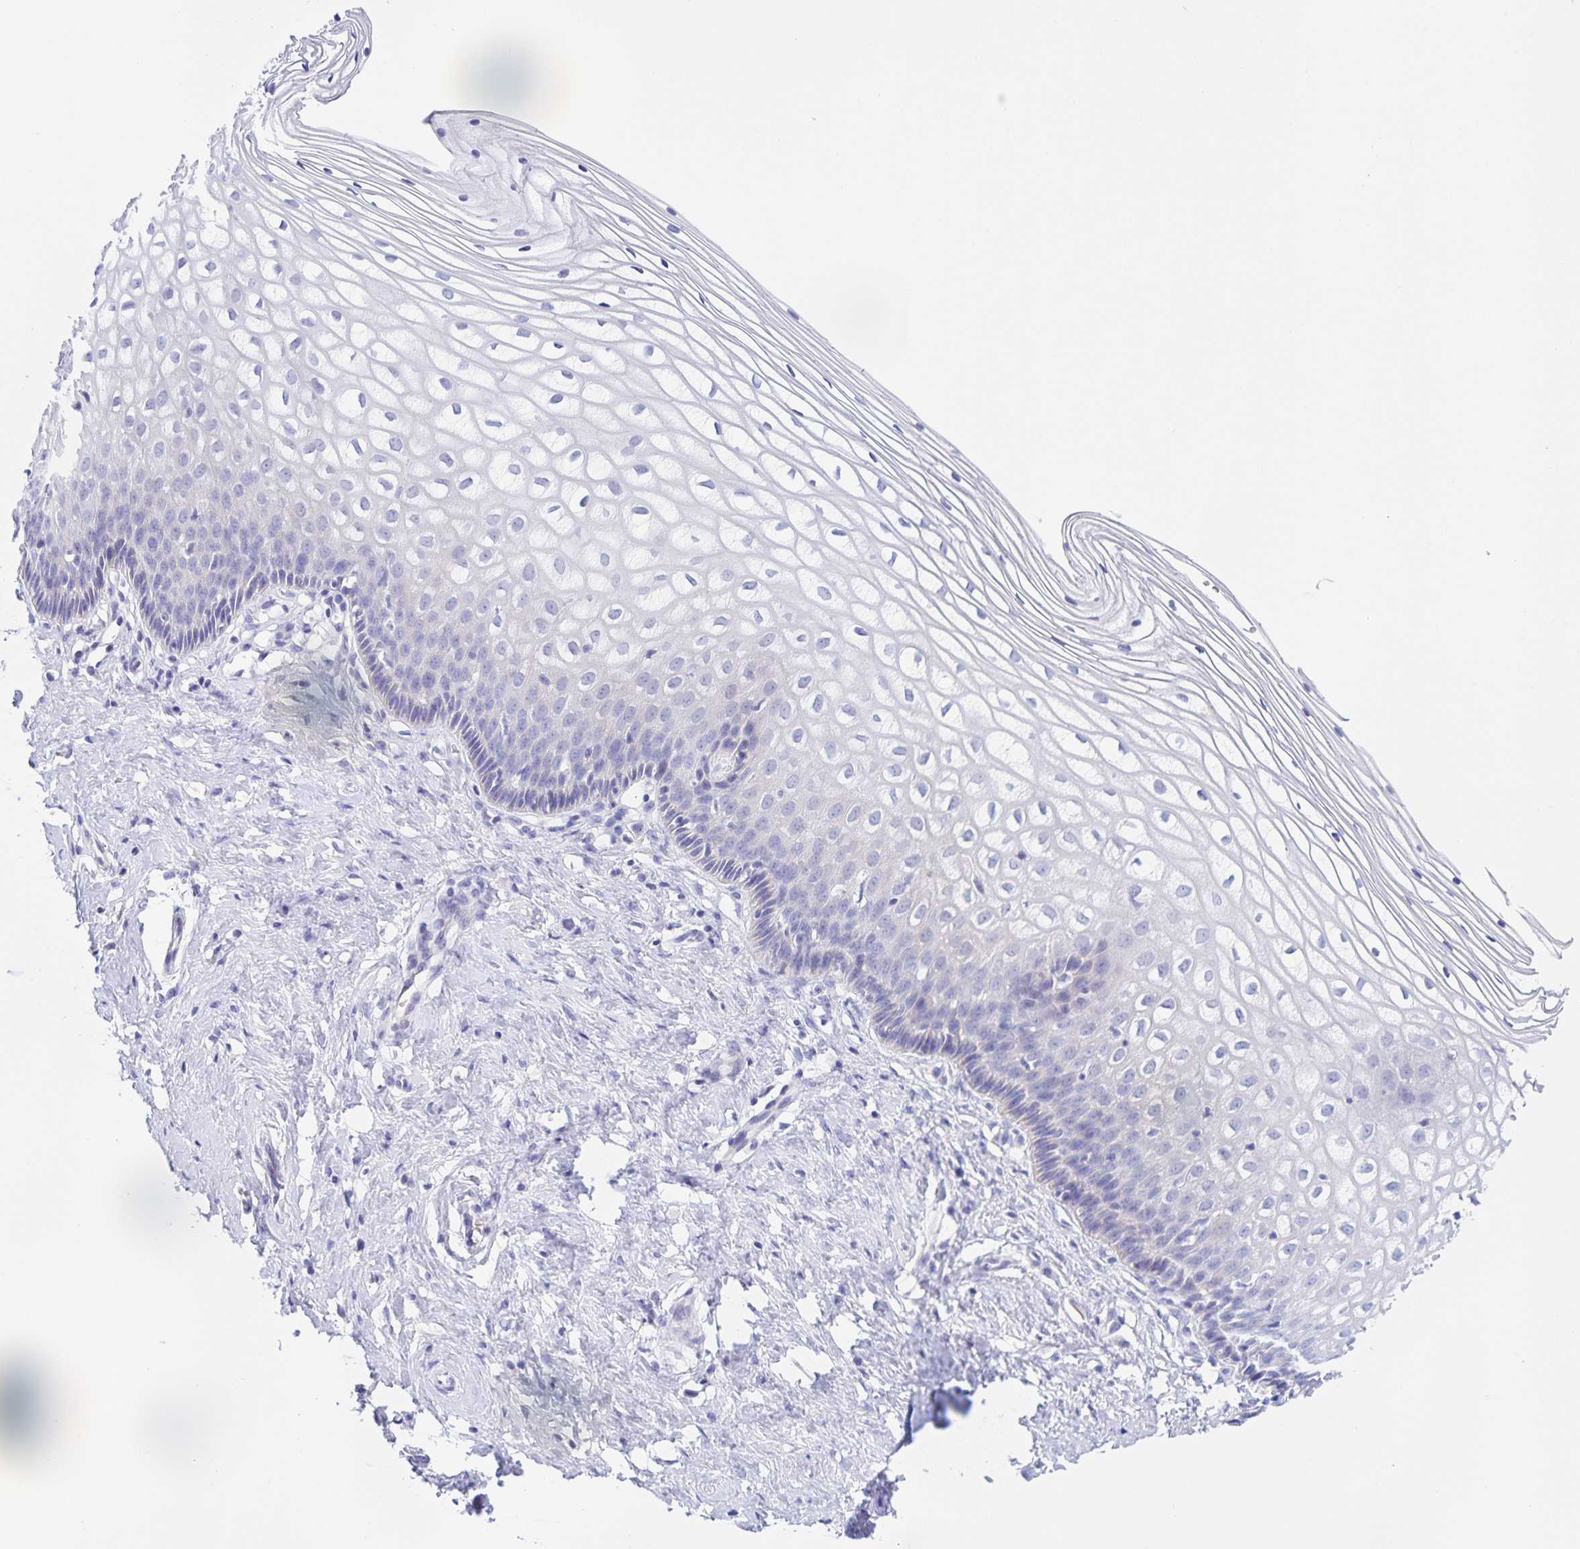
{"staining": {"intensity": "negative", "quantity": "none", "location": "none"}, "tissue": "cervix", "cell_type": "Glandular cells", "image_type": "normal", "snomed": [{"axis": "morphology", "description": "Normal tissue, NOS"}, {"axis": "topography", "description": "Cervix"}], "caption": "Immunohistochemistry (IHC) of normal cervix shows no expression in glandular cells. (DAB (3,3'-diaminobenzidine) immunohistochemistry visualized using brightfield microscopy, high magnification).", "gene": "CATSPER4", "patient": {"sex": "female", "age": 36}}